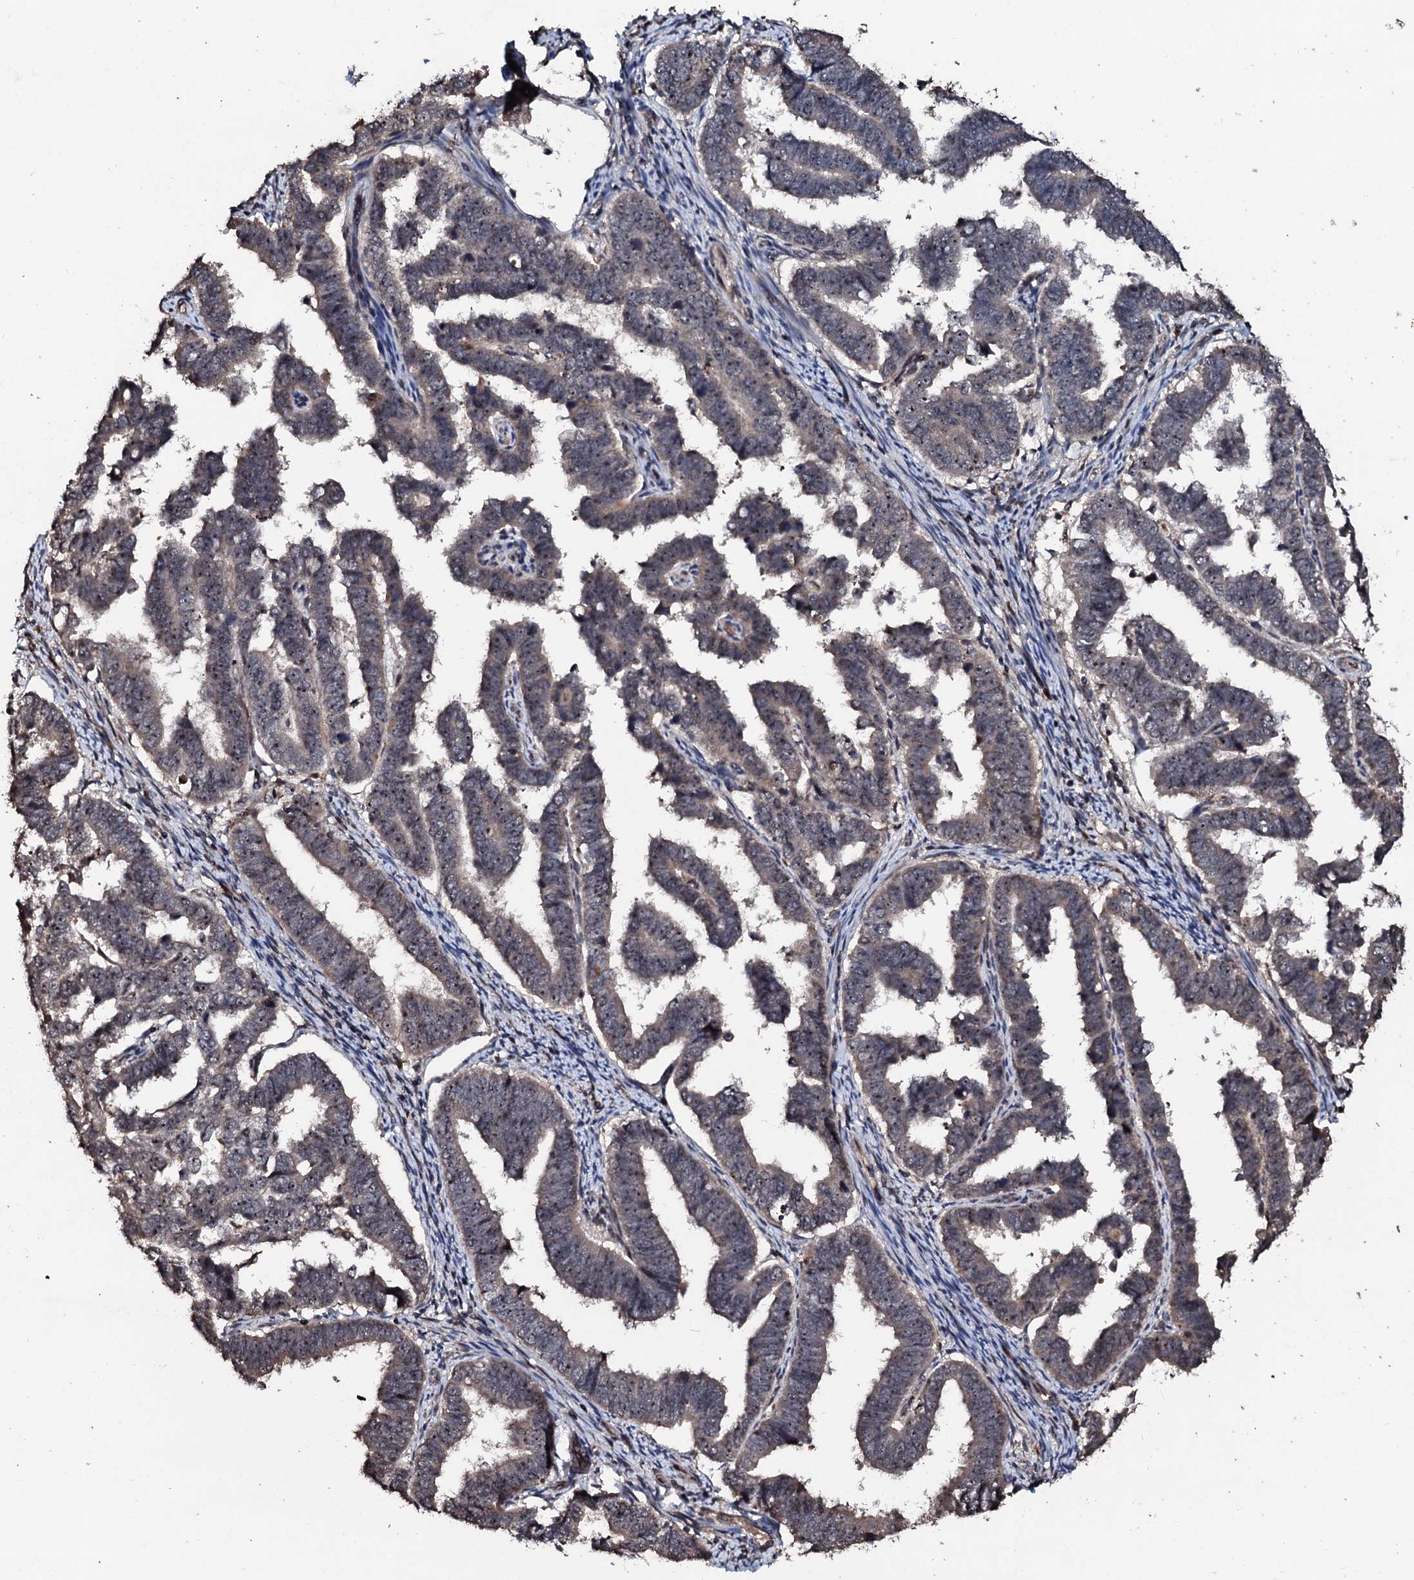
{"staining": {"intensity": "weak", "quantity": ">75%", "location": "cytoplasmic/membranous,nuclear"}, "tissue": "endometrial cancer", "cell_type": "Tumor cells", "image_type": "cancer", "snomed": [{"axis": "morphology", "description": "Adenocarcinoma, NOS"}, {"axis": "topography", "description": "Endometrium"}], "caption": "A low amount of weak cytoplasmic/membranous and nuclear staining is present in approximately >75% of tumor cells in adenocarcinoma (endometrial) tissue.", "gene": "SUPT7L", "patient": {"sex": "female", "age": 75}}